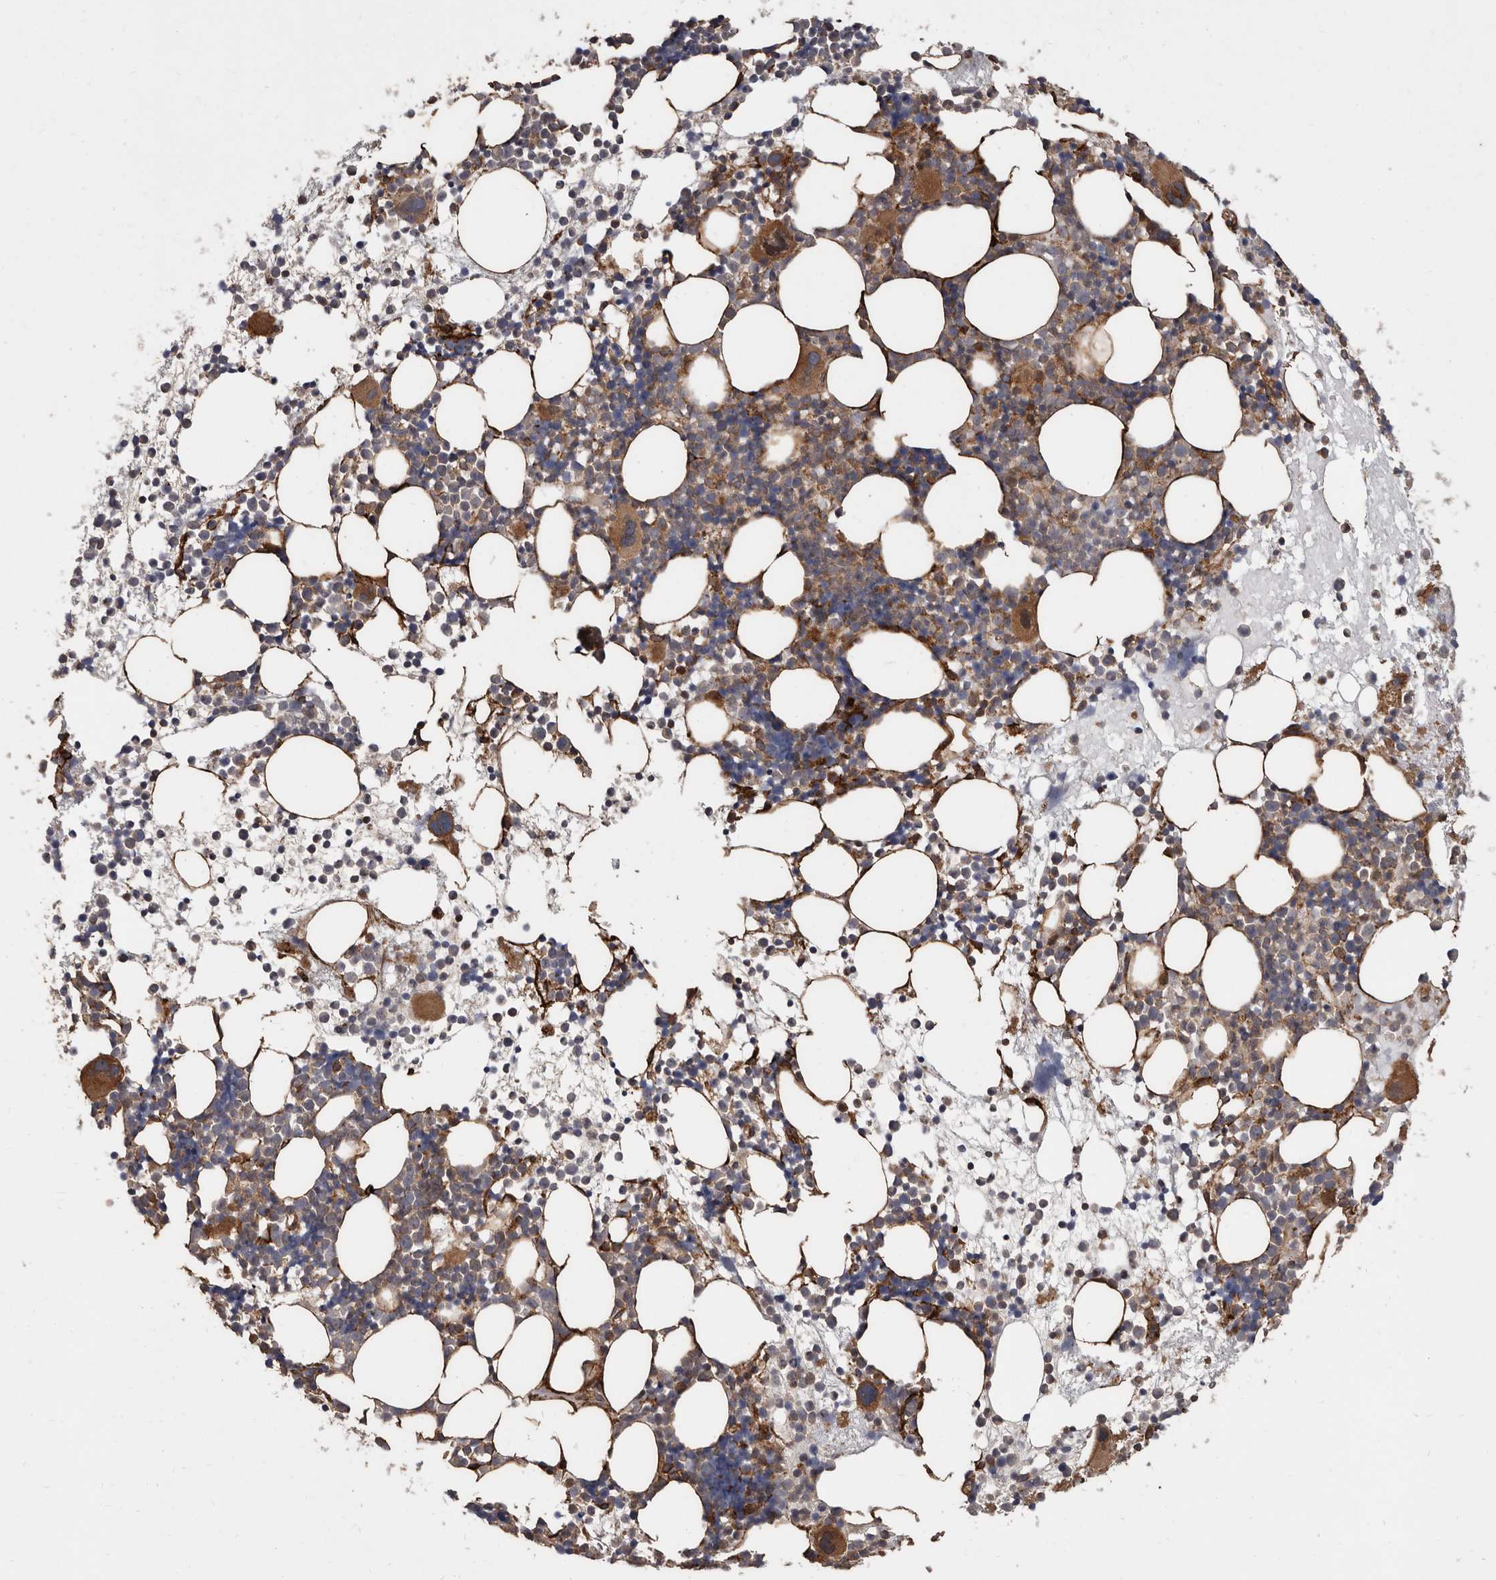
{"staining": {"intensity": "moderate", "quantity": "25%-75%", "location": "cytoplasmic/membranous"}, "tissue": "bone marrow", "cell_type": "Hematopoietic cells", "image_type": "normal", "snomed": [{"axis": "morphology", "description": "Normal tissue, NOS"}, {"axis": "topography", "description": "Bone marrow"}], "caption": "A high-resolution micrograph shows immunohistochemistry staining of benign bone marrow, which shows moderate cytoplasmic/membranous expression in about 25%-75% of hematopoietic cells.", "gene": "FLAD1", "patient": {"sex": "female", "age": 57}}